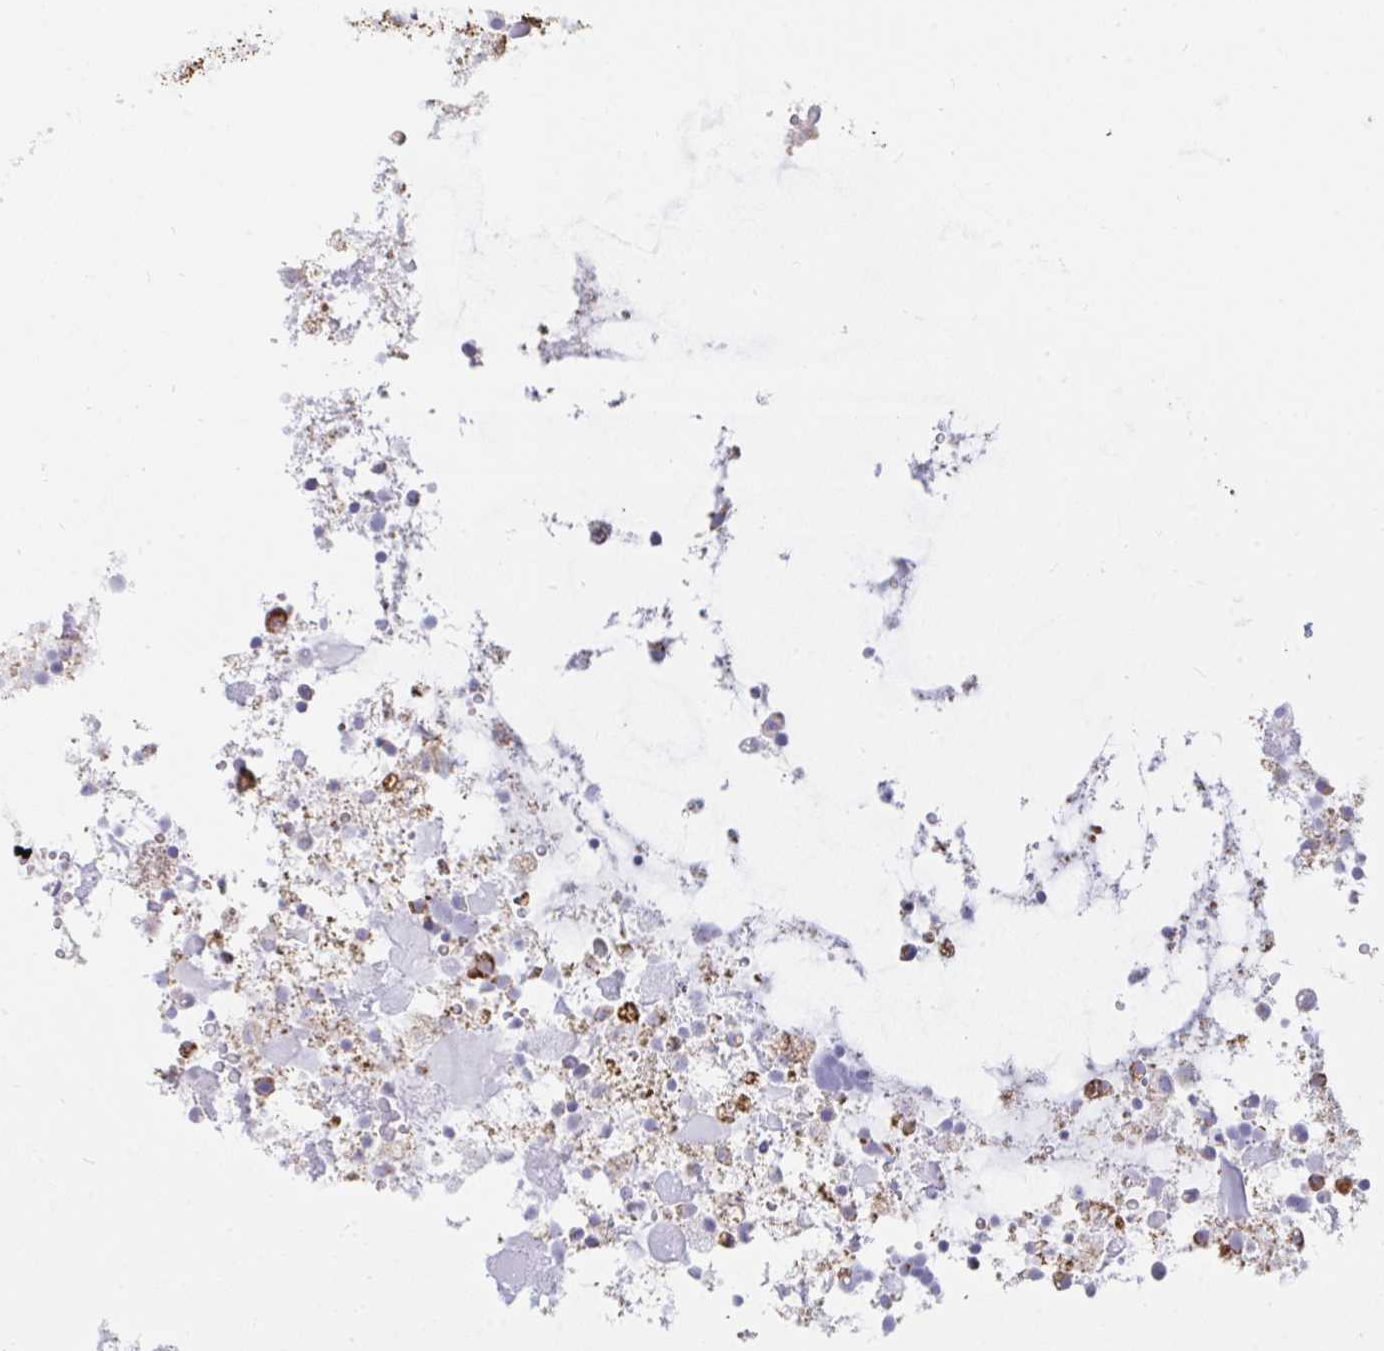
{"staining": {"intensity": "strong", "quantity": ">75%", "location": "cytoplasmic/membranous"}, "tissue": "seminal vesicle", "cell_type": "Glandular cells", "image_type": "normal", "snomed": [{"axis": "morphology", "description": "Normal tissue, NOS"}, {"axis": "topography", "description": "Seminal veicle"}], "caption": "Immunohistochemical staining of normal human seminal vesicle displays strong cytoplasmic/membranous protein positivity in approximately >75% of glandular cells.", "gene": "AIFM1", "patient": {"sex": "male", "age": 76}}